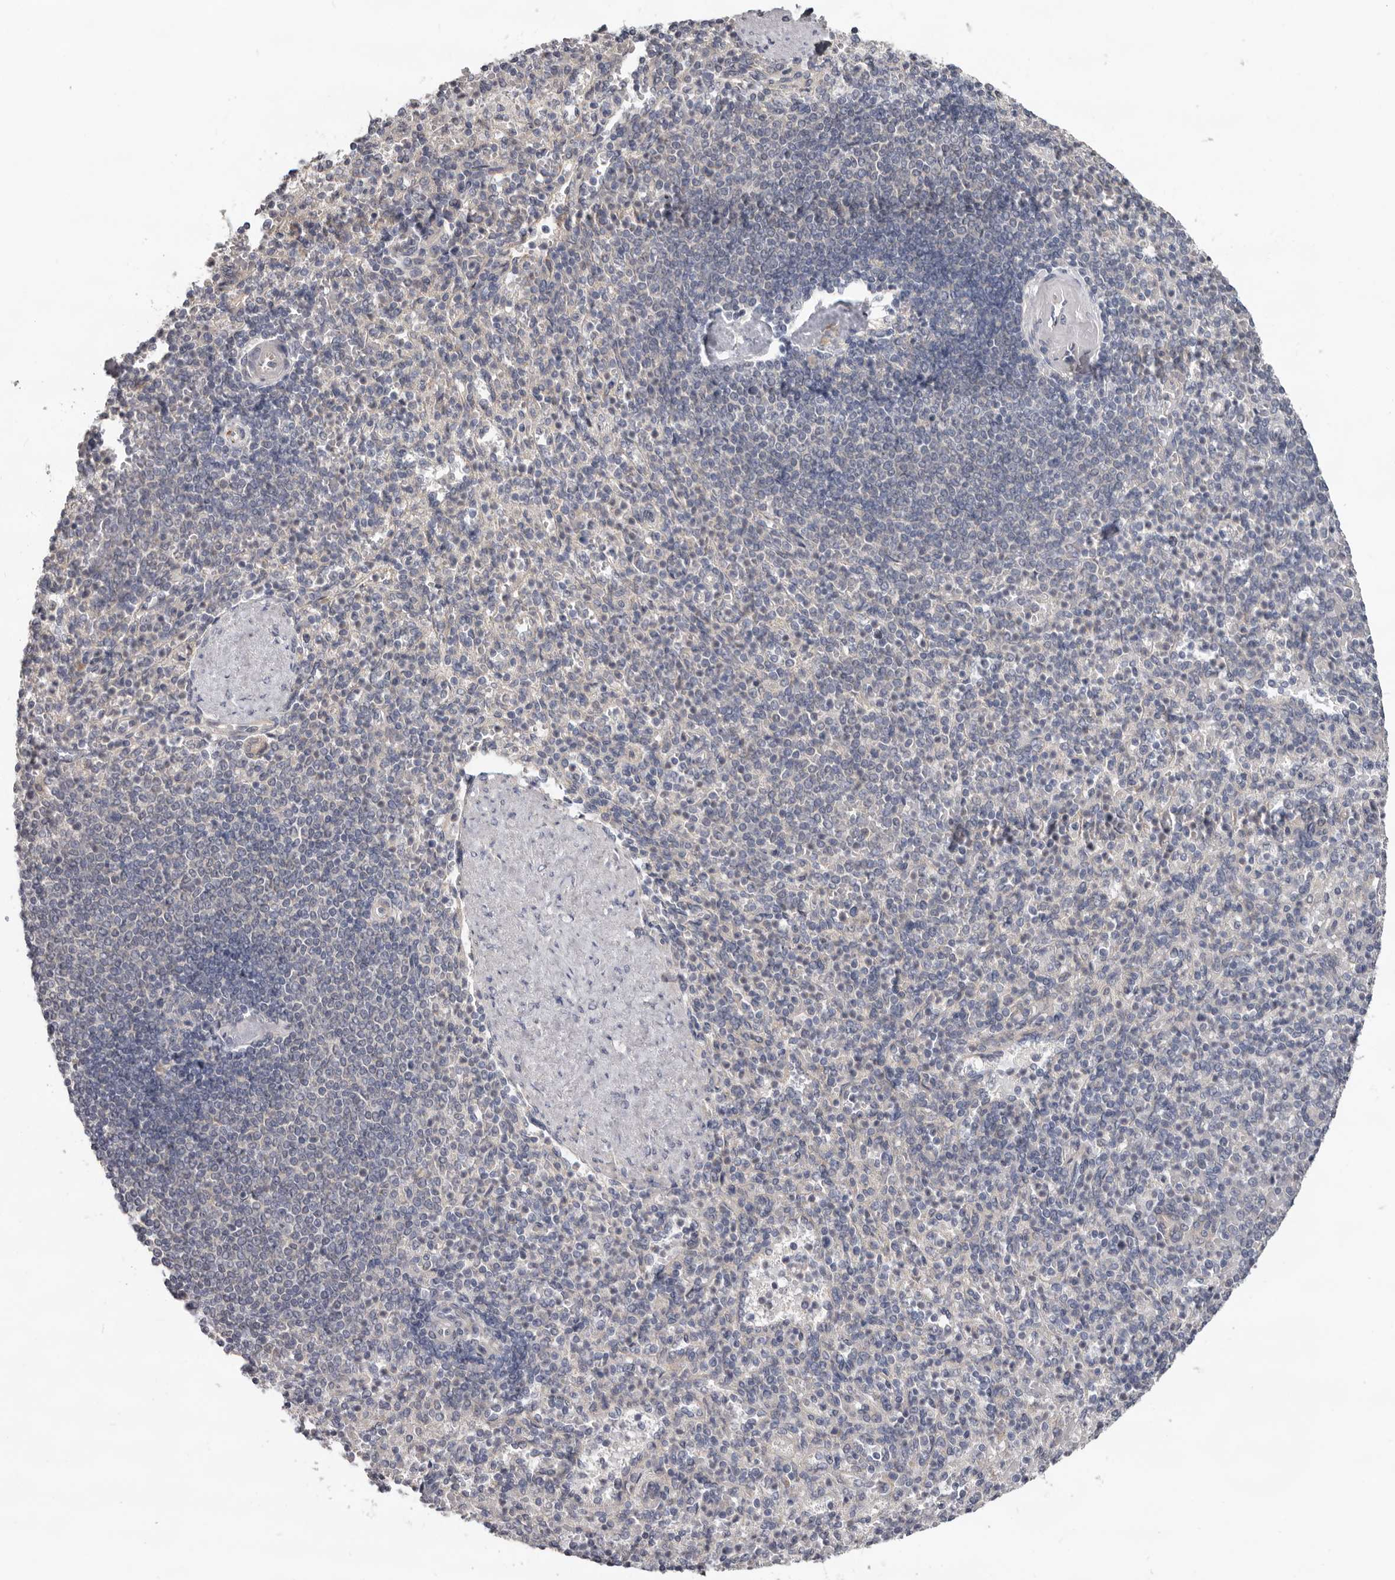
{"staining": {"intensity": "negative", "quantity": "none", "location": "none"}, "tissue": "spleen", "cell_type": "Cells in red pulp", "image_type": "normal", "snomed": [{"axis": "morphology", "description": "Normal tissue, NOS"}, {"axis": "topography", "description": "Spleen"}], "caption": "Spleen stained for a protein using immunohistochemistry displays no positivity cells in red pulp.", "gene": "HINT3", "patient": {"sex": "female", "age": 74}}